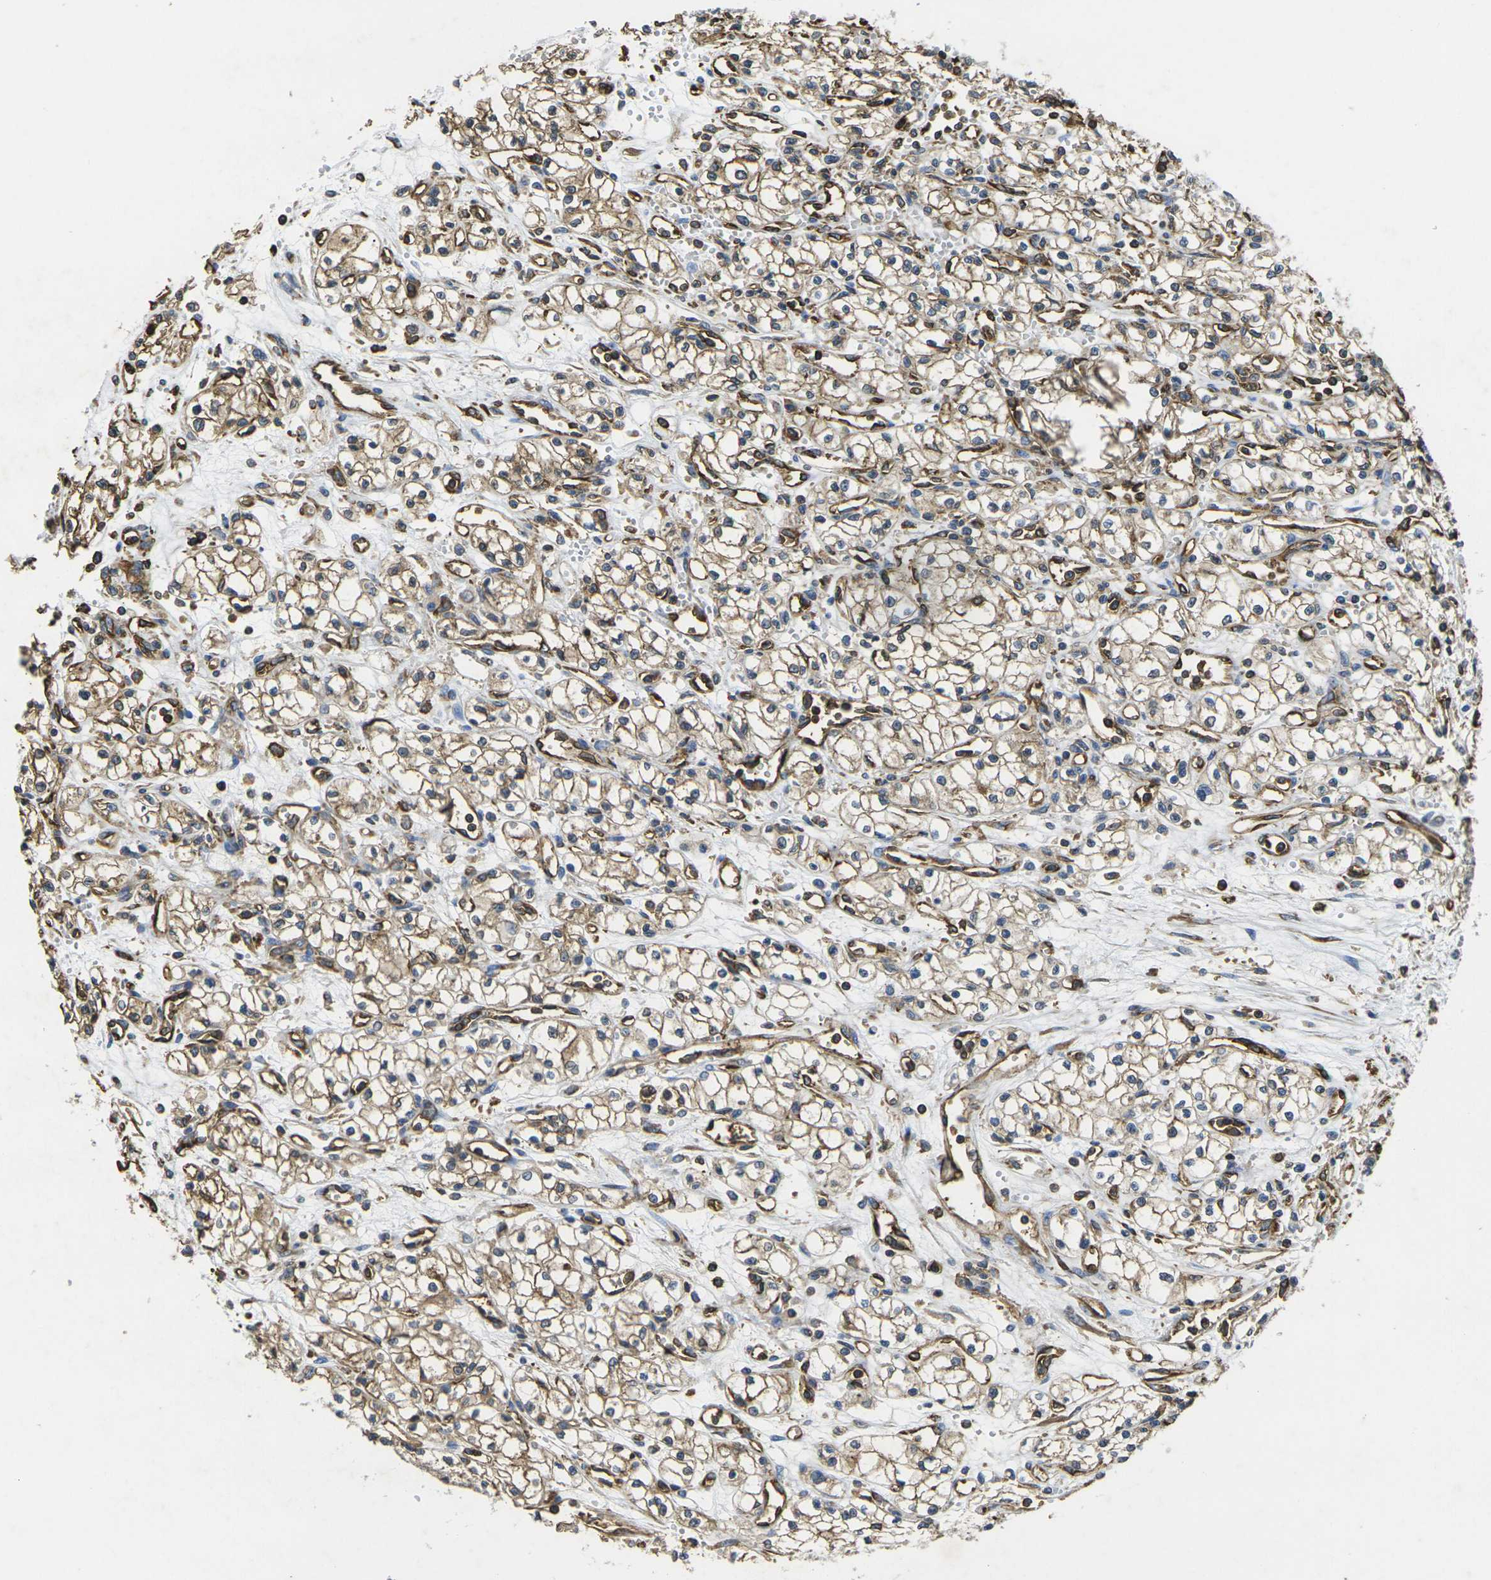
{"staining": {"intensity": "moderate", "quantity": ">75%", "location": "cytoplasmic/membranous"}, "tissue": "renal cancer", "cell_type": "Tumor cells", "image_type": "cancer", "snomed": [{"axis": "morphology", "description": "Normal tissue, NOS"}, {"axis": "morphology", "description": "Adenocarcinoma, NOS"}, {"axis": "topography", "description": "Kidney"}], "caption": "Renal adenocarcinoma stained for a protein demonstrates moderate cytoplasmic/membranous positivity in tumor cells.", "gene": "FAM110D", "patient": {"sex": "male", "age": 59}}